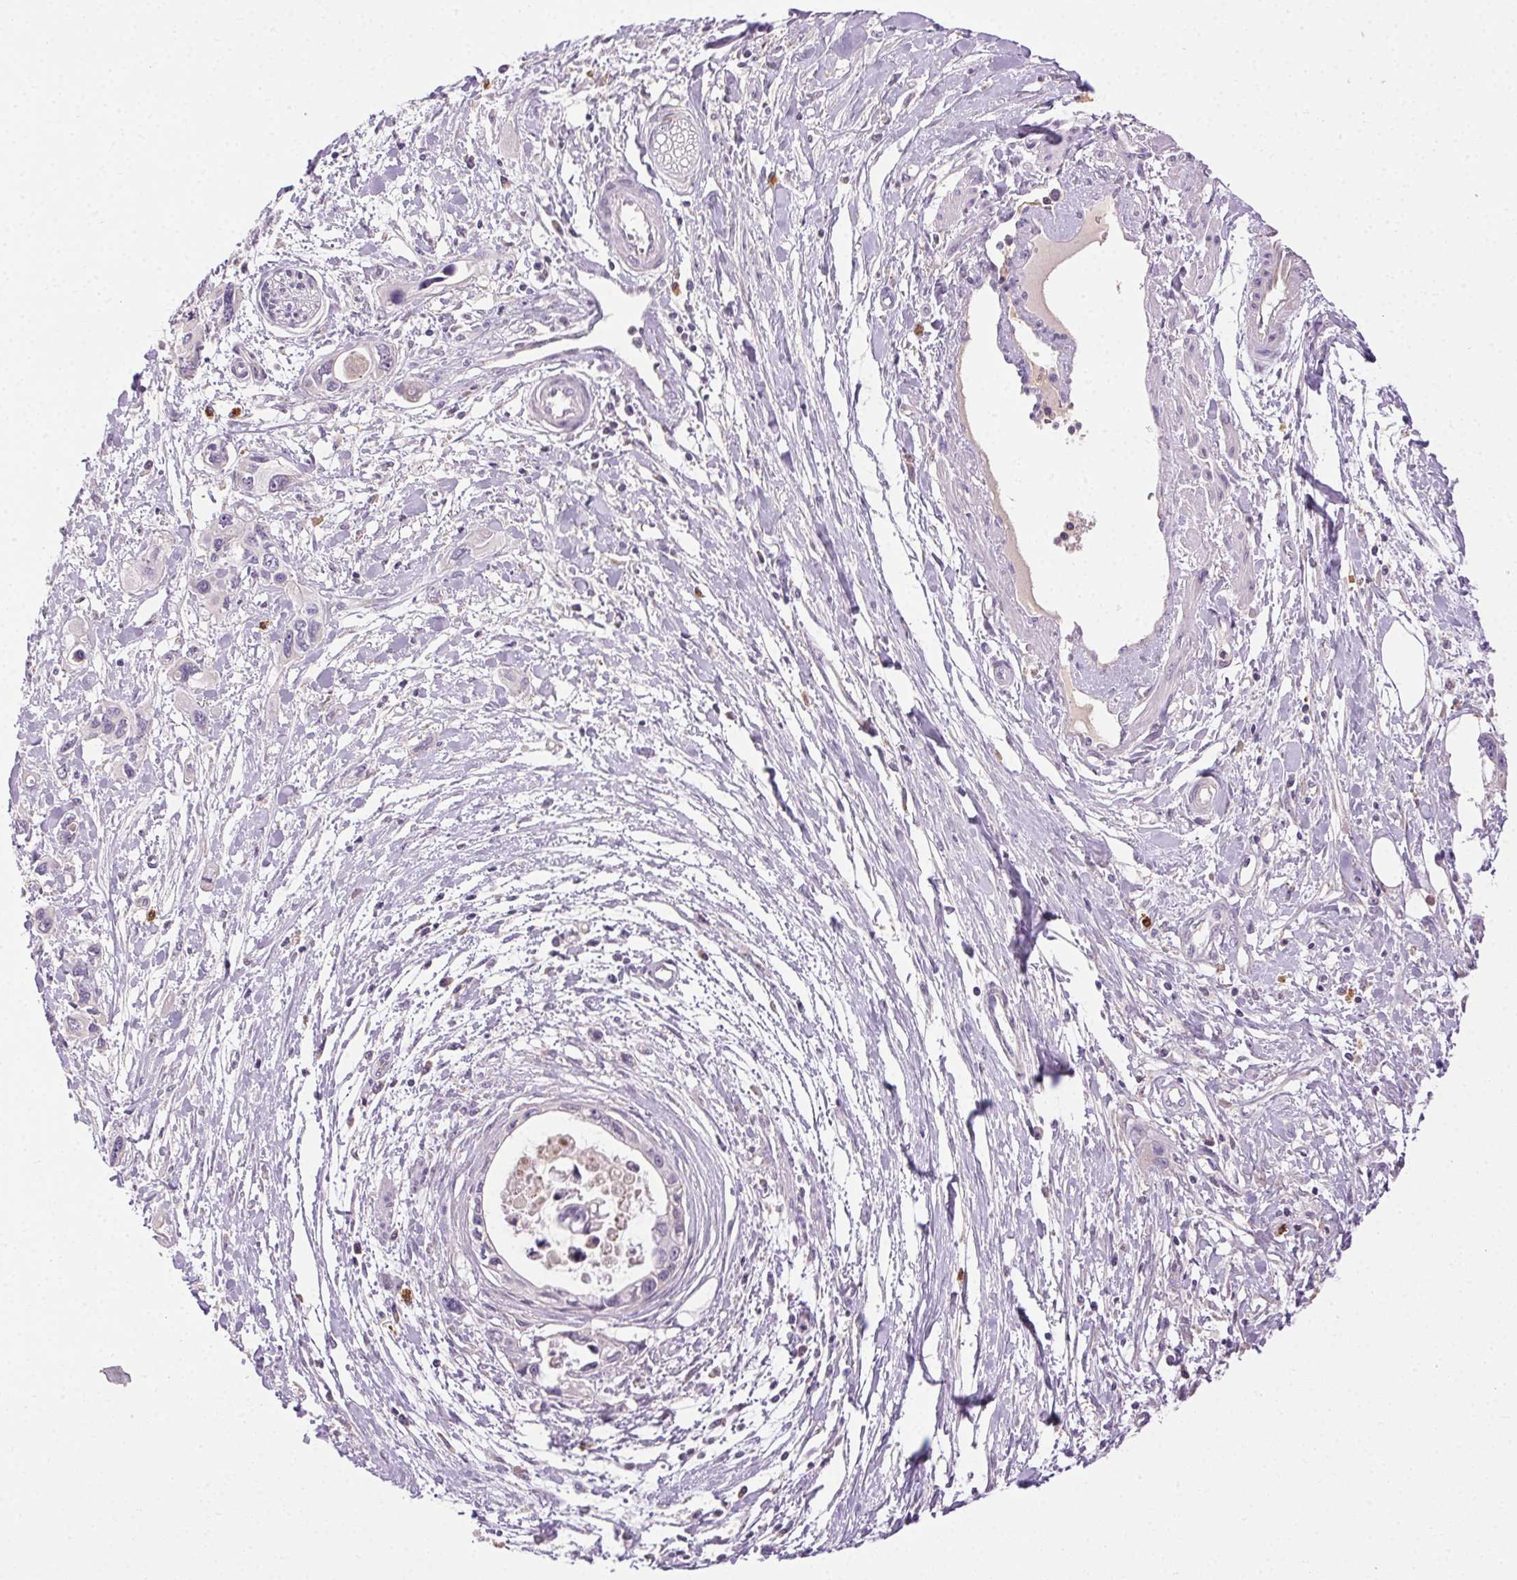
{"staining": {"intensity": "negative", "quantity": "none", "location": "none"}, "tissue": "pancreatic cancer", "cell_type": "Tumor cells", "image_type": "cancer", "snomed": [{"axis": "morphology", "description": "Adenocarcinoma, NOS"}, {"axis": "topography", "description": "Pancreas"}], "caption": "Tumor cells show no significant protein staining in adenocarcinoma (pancreatic).", "gene": "BPIFB2", "patient": {"sex": "male", "age": 60}}